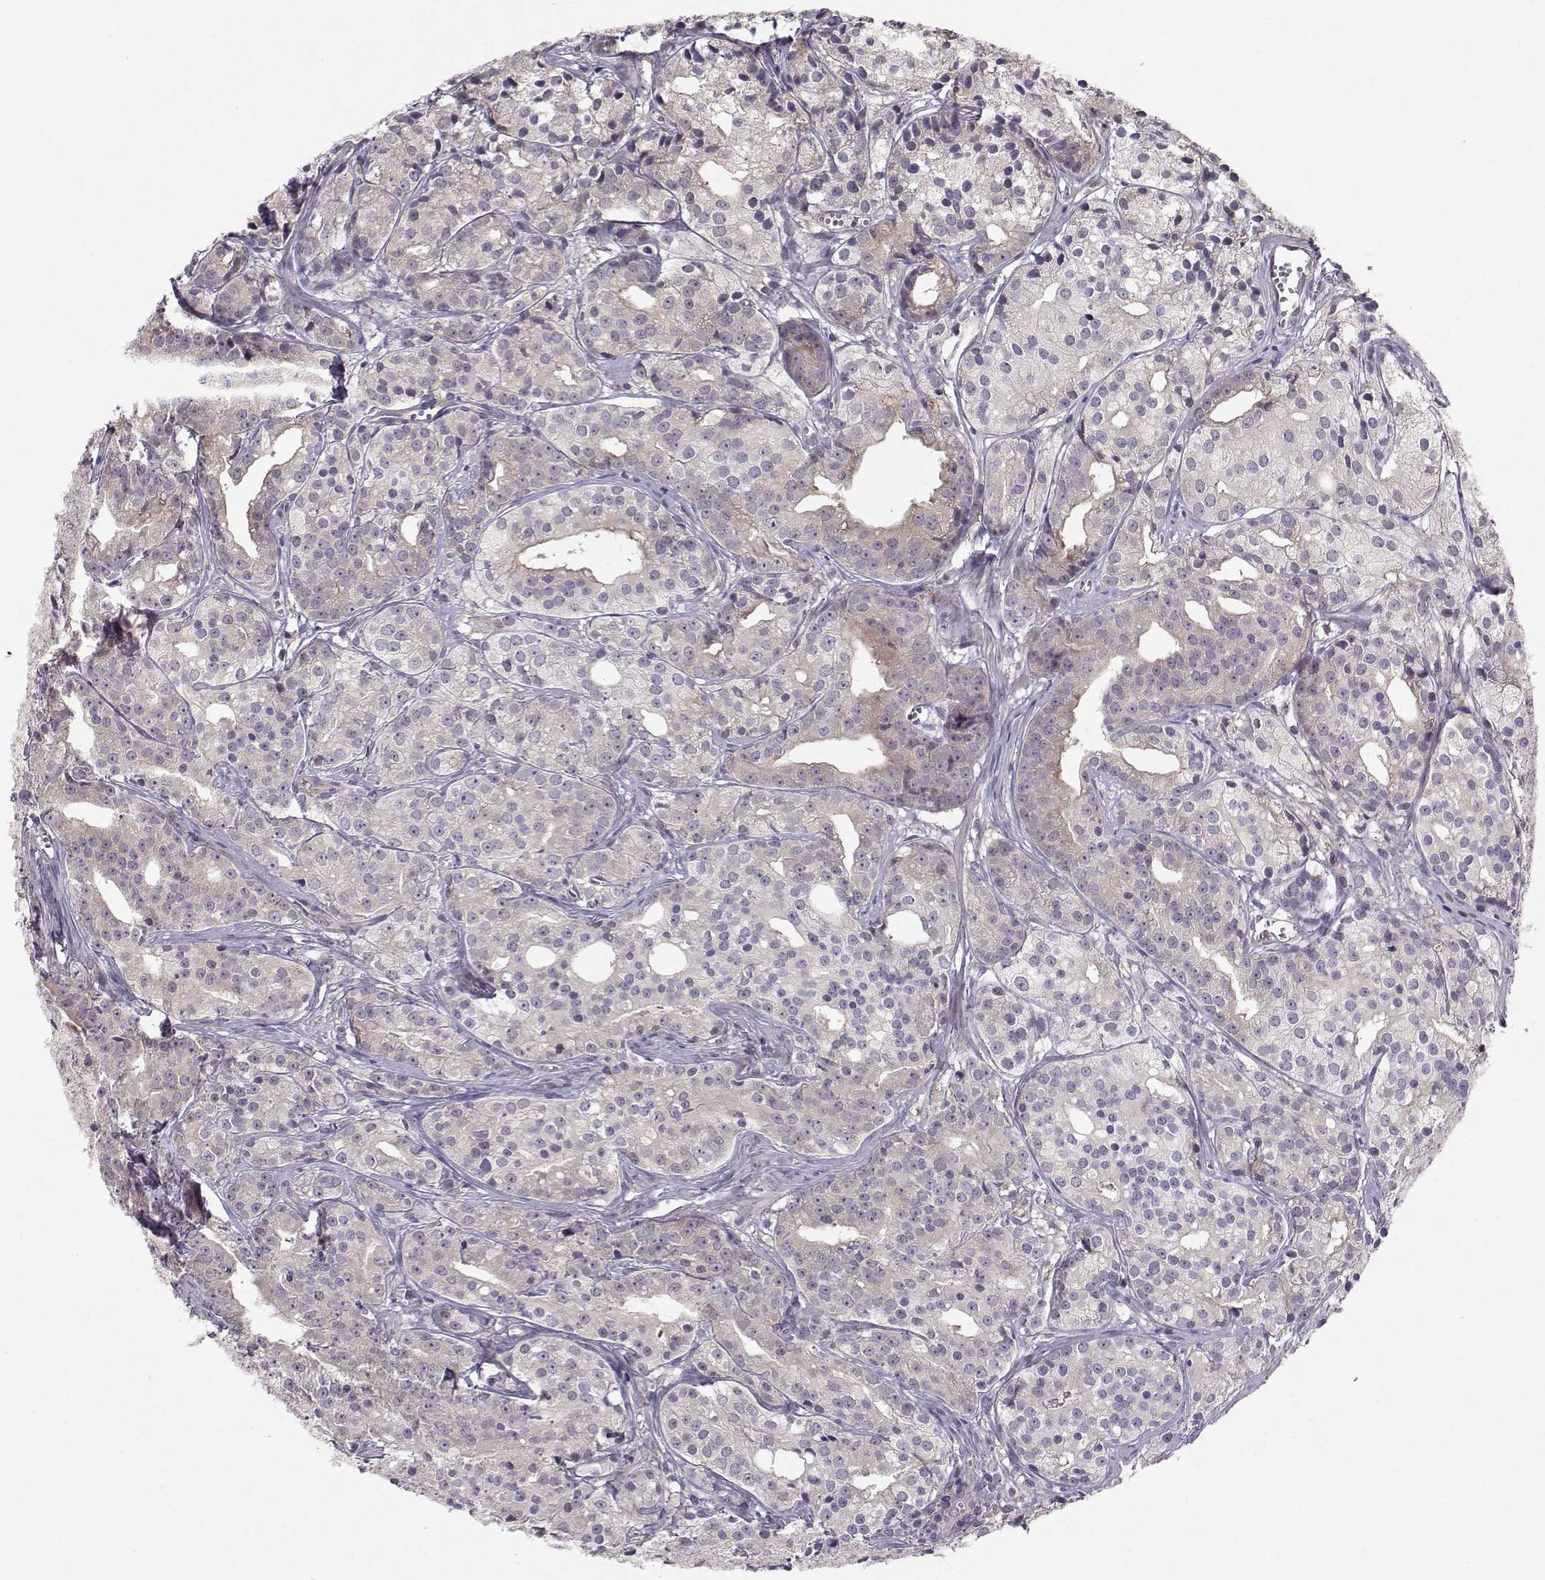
{"staining": {"intensity": "negative", "quantity": "none", "location": "none"}, "tissue": "prostate cancer", "cell_type": "Tumor cells", "image_type": "cancer", "snomed": [{"axis": "morphology", "description": "Adenocarcinoma, Medium grade"}, {"axis": "topography", "description": "Prostate"}], "caption": "DAB (3,3'-diaminobenzidine) immunohistochemical staining of human adenocarcinoma (medium-grade) (prostate) shows no significant positivity in tumor cells. Nuclei are stained in blue.", "gene": "PKP2", "patient": {"sex": "male", "age": 74}}